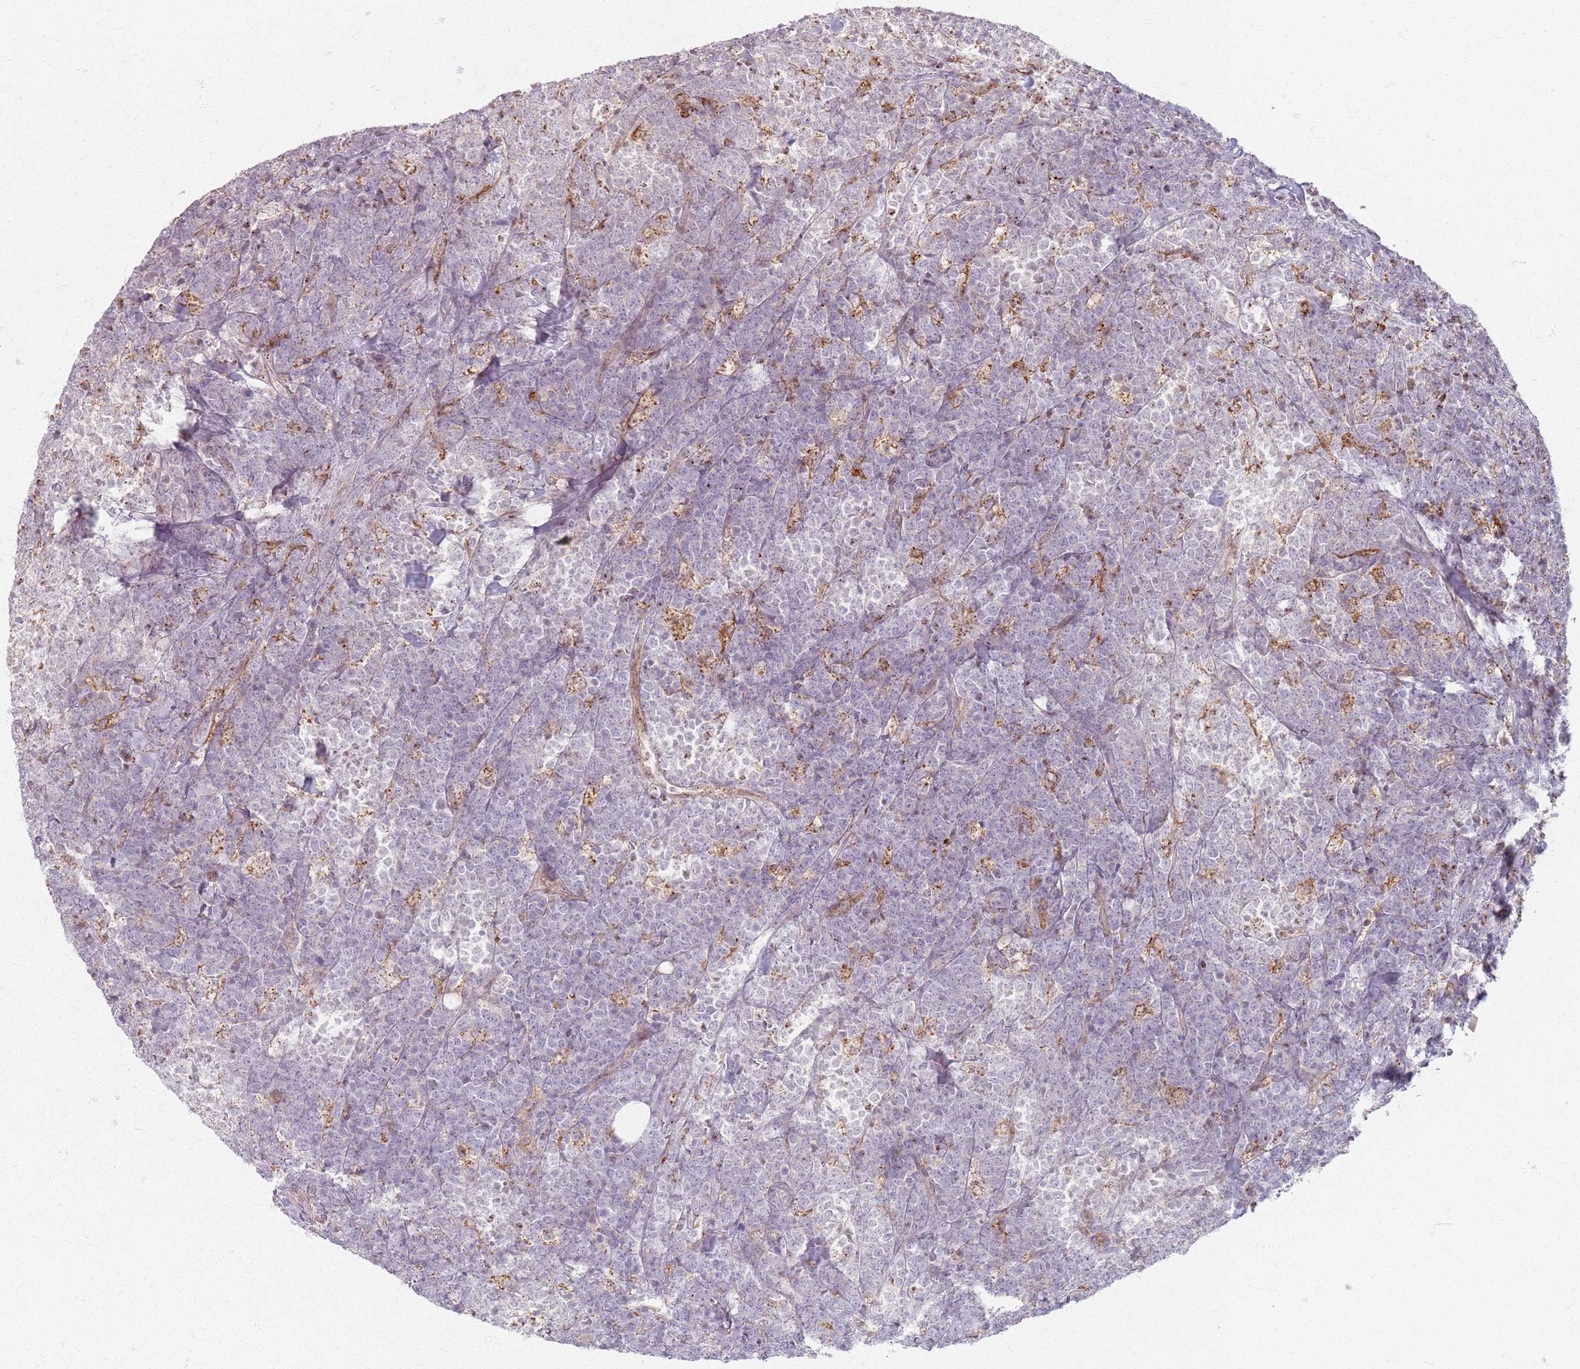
{"staining": {"intensity": "negative", "quantity": "none", "location": "none"}, "tissue": "lymphoma", "cell_type": "Tumor cells", "image_type": "cancer", "snomed": [{"axis": "morphology", "description": "Malignant lymphoma, non-Hodgkin's type, High grade"}, {"axis": "topography", "description": "Small intestine"}], "caption": "There is no significant expression in tumor cells of lymphoma.", "gene": "KCNA5", "patient": {"sex": "male", "age": 8}}